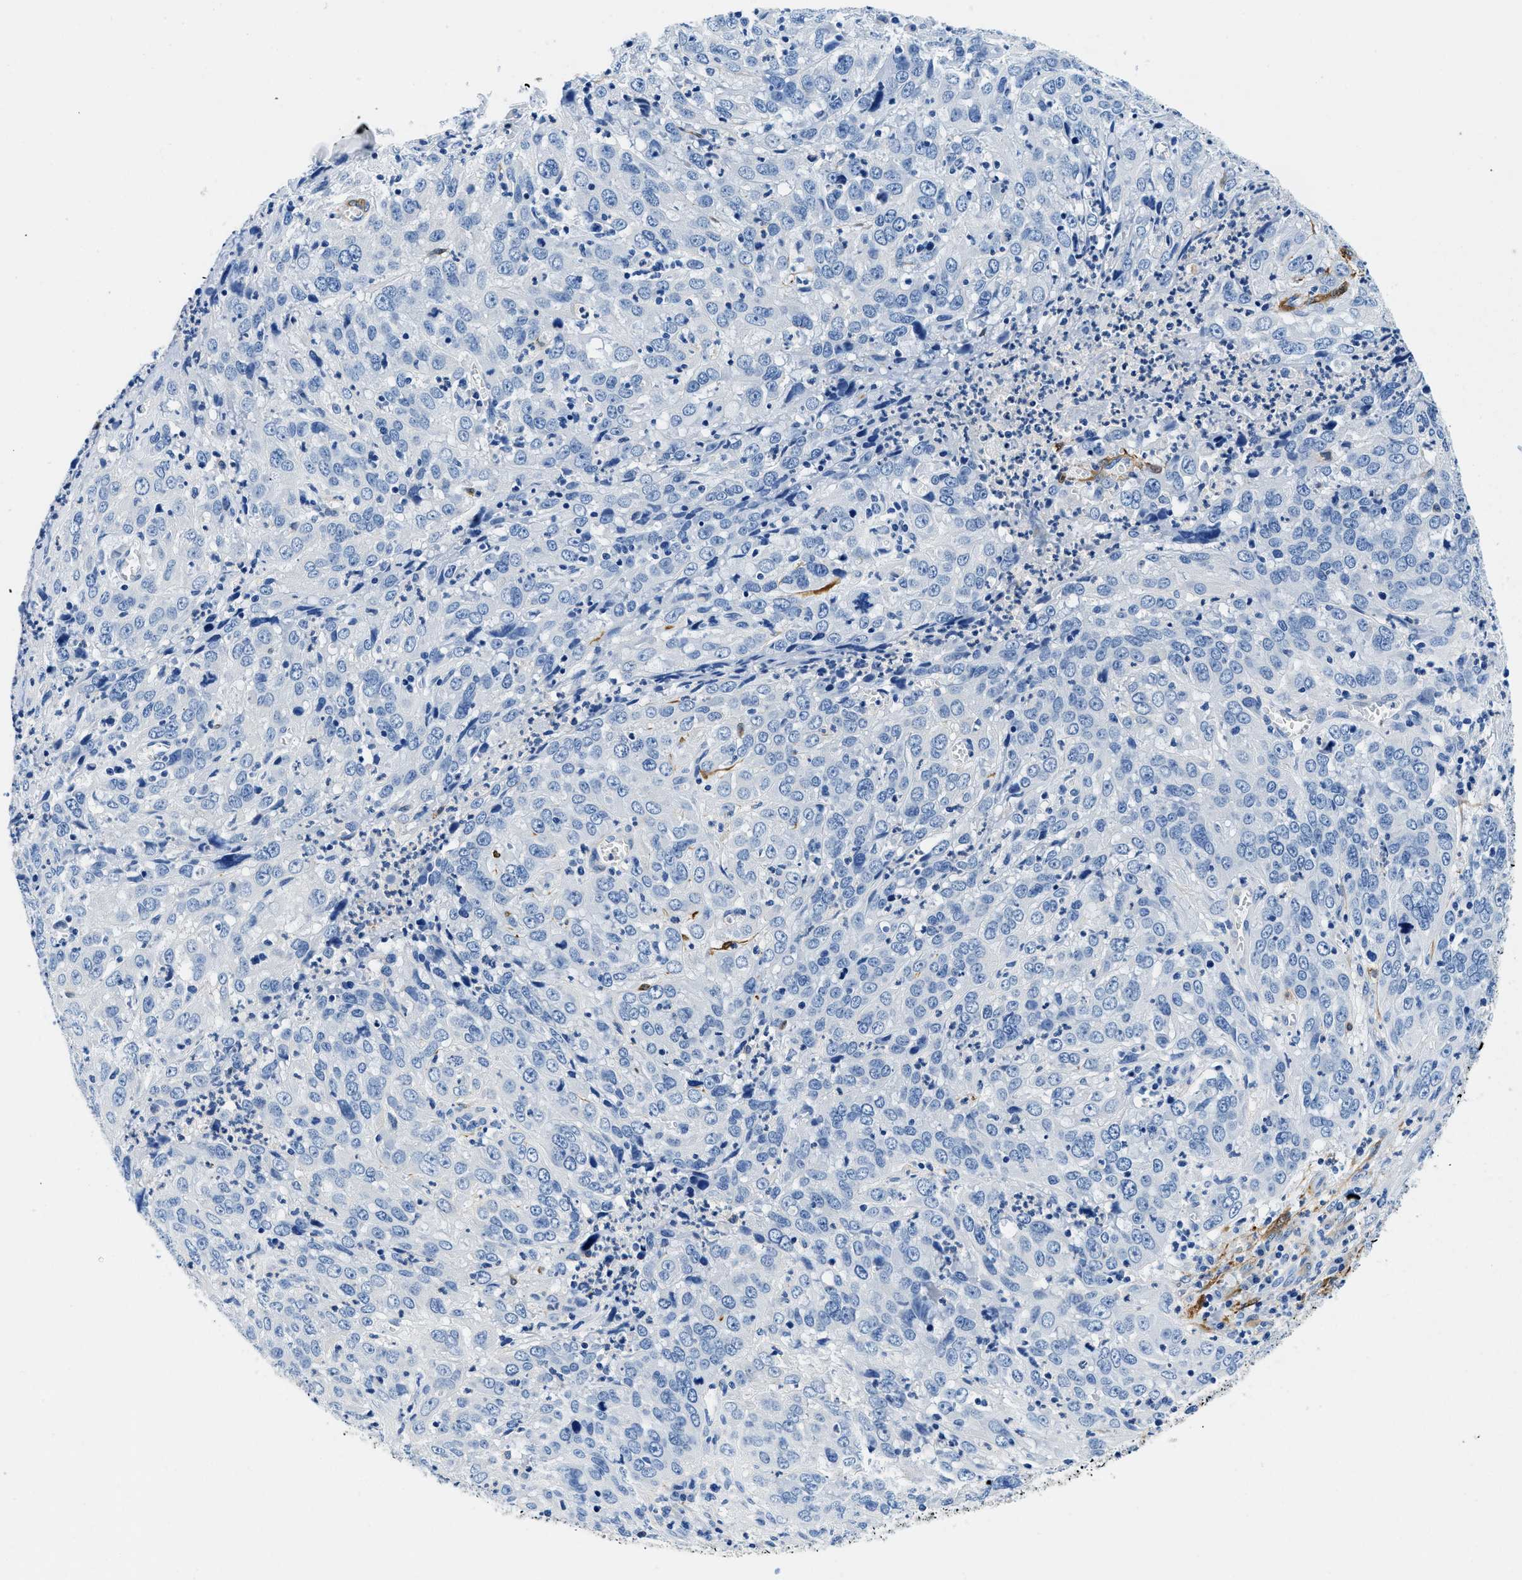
{"staining": {"intensity": "negative", "quantity": "none", "location": "none"}, "tissue": "cervical cancer", "cell_type": "Tumor cells", "image_type": "cancer", "snomed": [{"axis": "morphology", "description": "Squamous cell carcinoma, NOS"}, {"axis": "topography", "description": "Cervix"}], "caption": "Protein analysis of cervical cancer (squamous cell carcinoma) reveals no significant staining in tumor cells. Brightfield microscopy of immunohistochemistry stained with DAB (brown) and hematoxylin (blue), captured at high magnification.", "gene": "TEX261", "patient": {"sex": "female", "age": 32}}